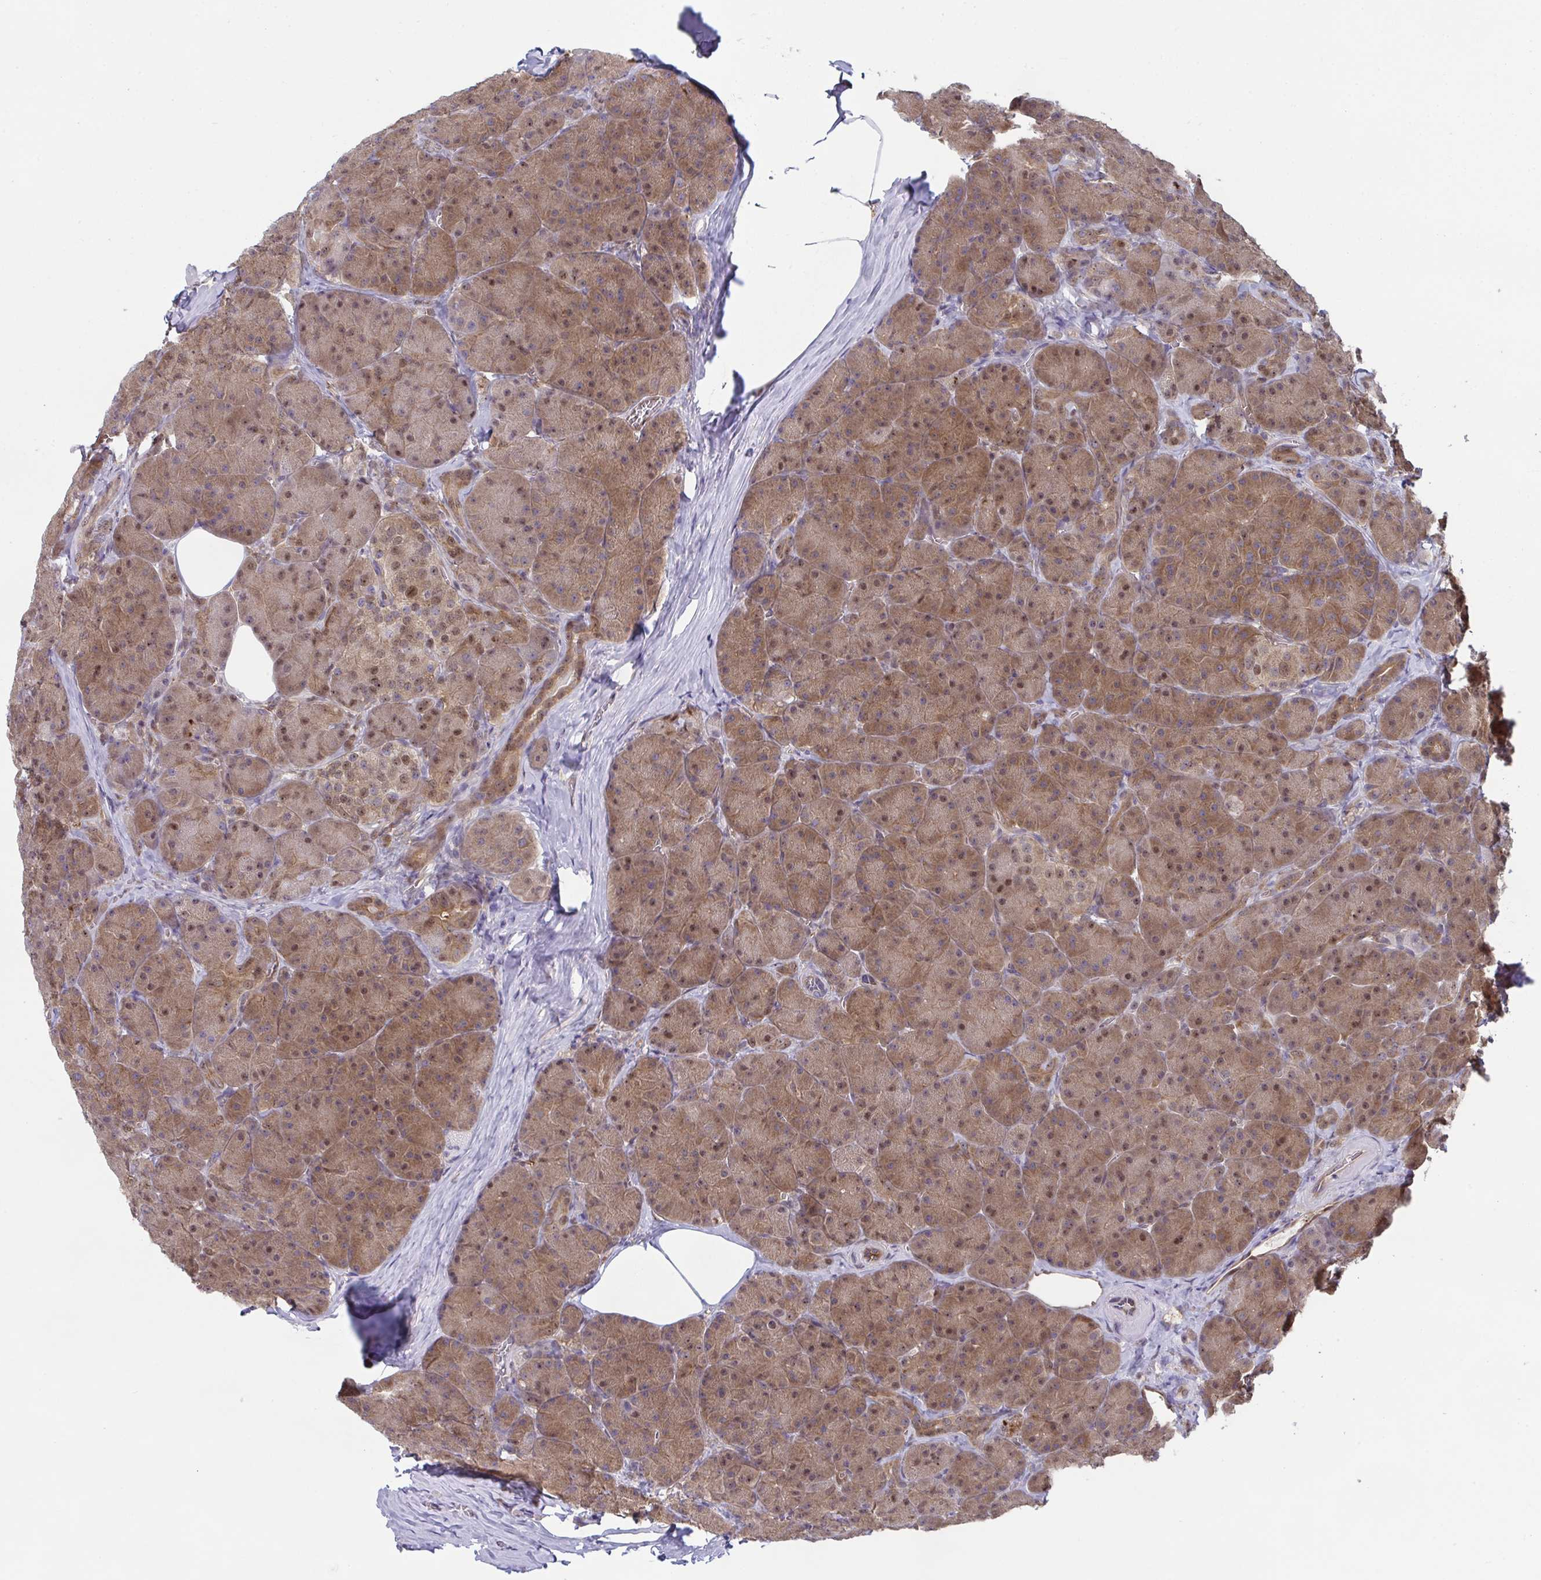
{"staining": {"intensity": "moderate", "quantity": ">75%", "location": "cytoplasmic/membranous,nuclear"}, "tissue": "pancreas", "cell_type": "Exocrine glandular cells", "image_type": "normal", "snomed": [{"axis": "morphology", "description": "Normal tissue, NOS"}, {"axis": "topography", "description": "Pancreas"}], "caption": "Immunohistochemical staining of benign human pancreas shows moderate cytoplasmic/membranous,nuclear protein staining in approximately >75% of exocrine glandular cells.", "gene": "ALDH16A1", "patient": {"sex": "male", "age": 57}}